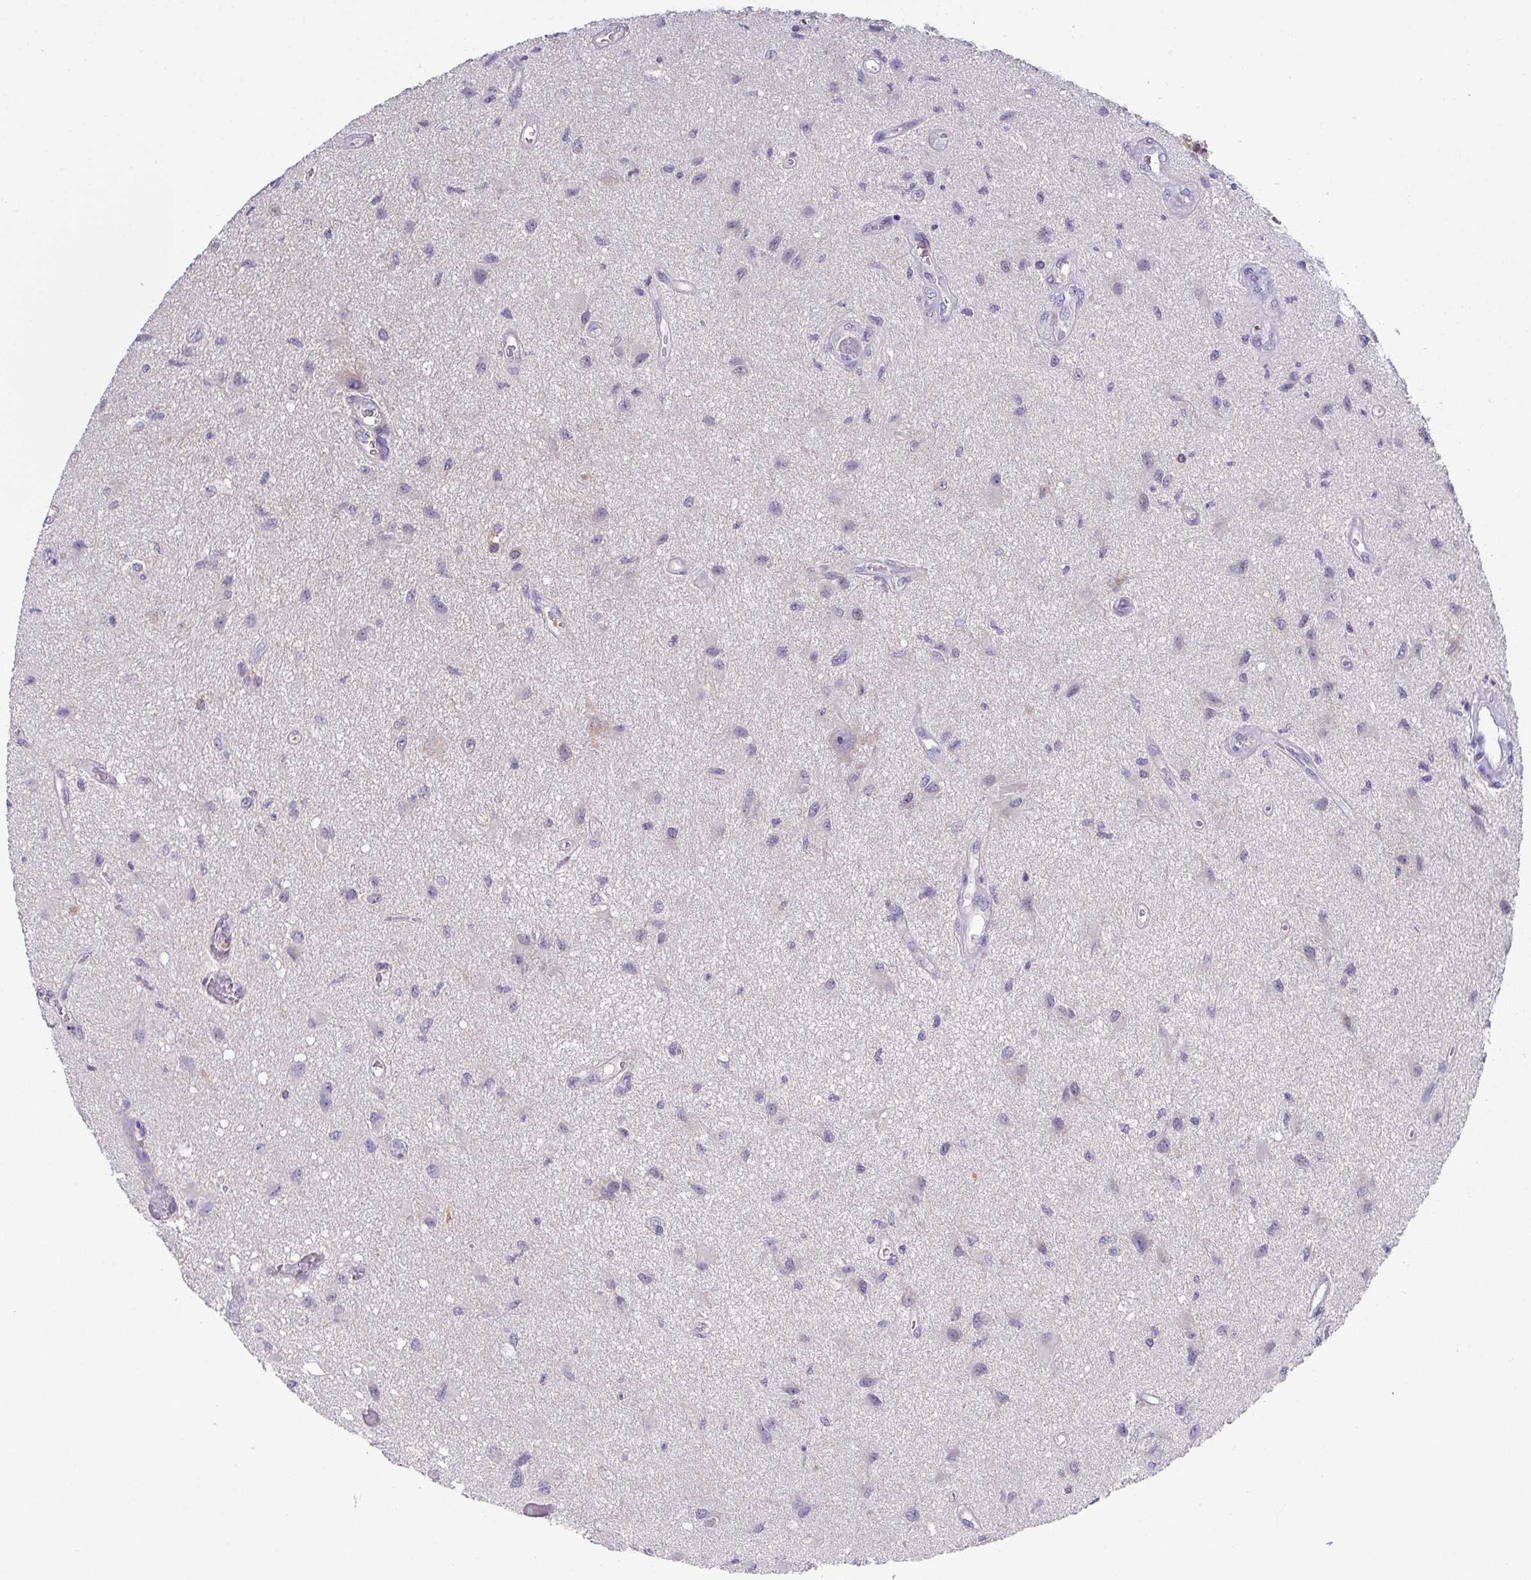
{"staining": {"intensity": "negative", "quantity": "none", "location": "none"}, "tissue": "glioma", "cell_type": "Tumor cells", "image_type": "cancer", "snomed": [{"axis": "morphology", "description": "Glioma, malignant, High grade"}, {"axis": "topography", "description": "Brain"}], "caption": "An image of human malignant glioma (high-grade) is negative for staining in tumor cells. (Stains: DAB (3,3'-diaminobenzidine) immunohistochemistry (IHC) with hematoxylin counter stain, Microscopy: brightfield microscopy at high magnification).", "gene": "DCAF12L2", "patient": {"sex": "male", "age": 67}}